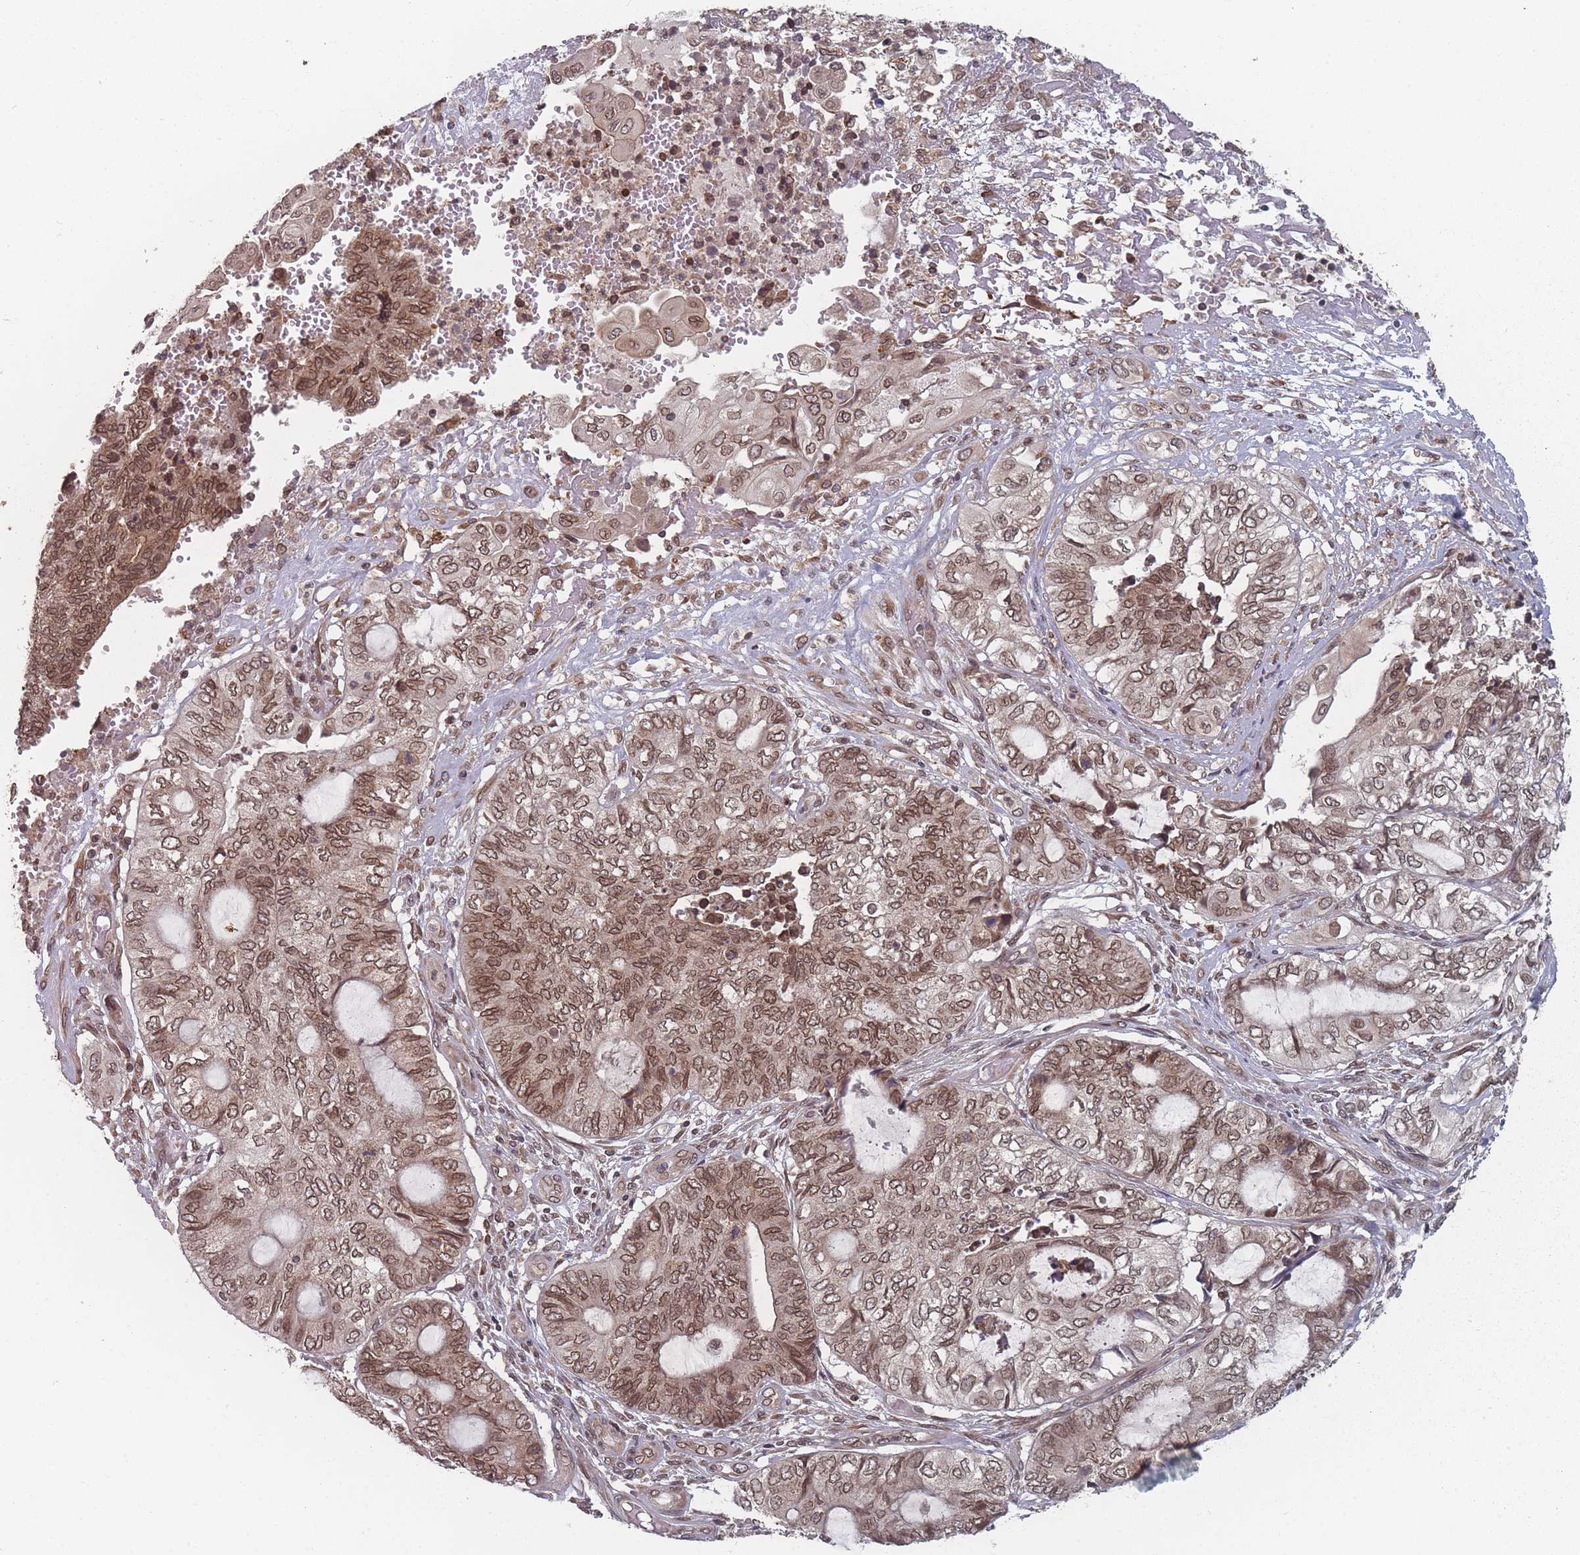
{"staining": {"intensity": "moderate", "quantity": ">75%", "location": "cytoplasmic/membranous,nuclear"}, "tissue": "endometrial cancer", "cell_type": "Tumor cells", "image_type": "cancer", "snomed": [{"axis": "morphology", "description": "Adenocarcinoma, NOS"}, {"axis": "topography", "description": "Uterus"}, {"axis": "topography", "description": "Endometrium"}], "caption": "This micrograph reveals immunohistochemistry staining of human adenocarcinoma (endometrial), with medium moderate cytoplasmic/membranous and nuclear expression in about >75% of tumor cells.", "gene": "TBC1D25", "patient": {"sex": "female", "age": 70}}